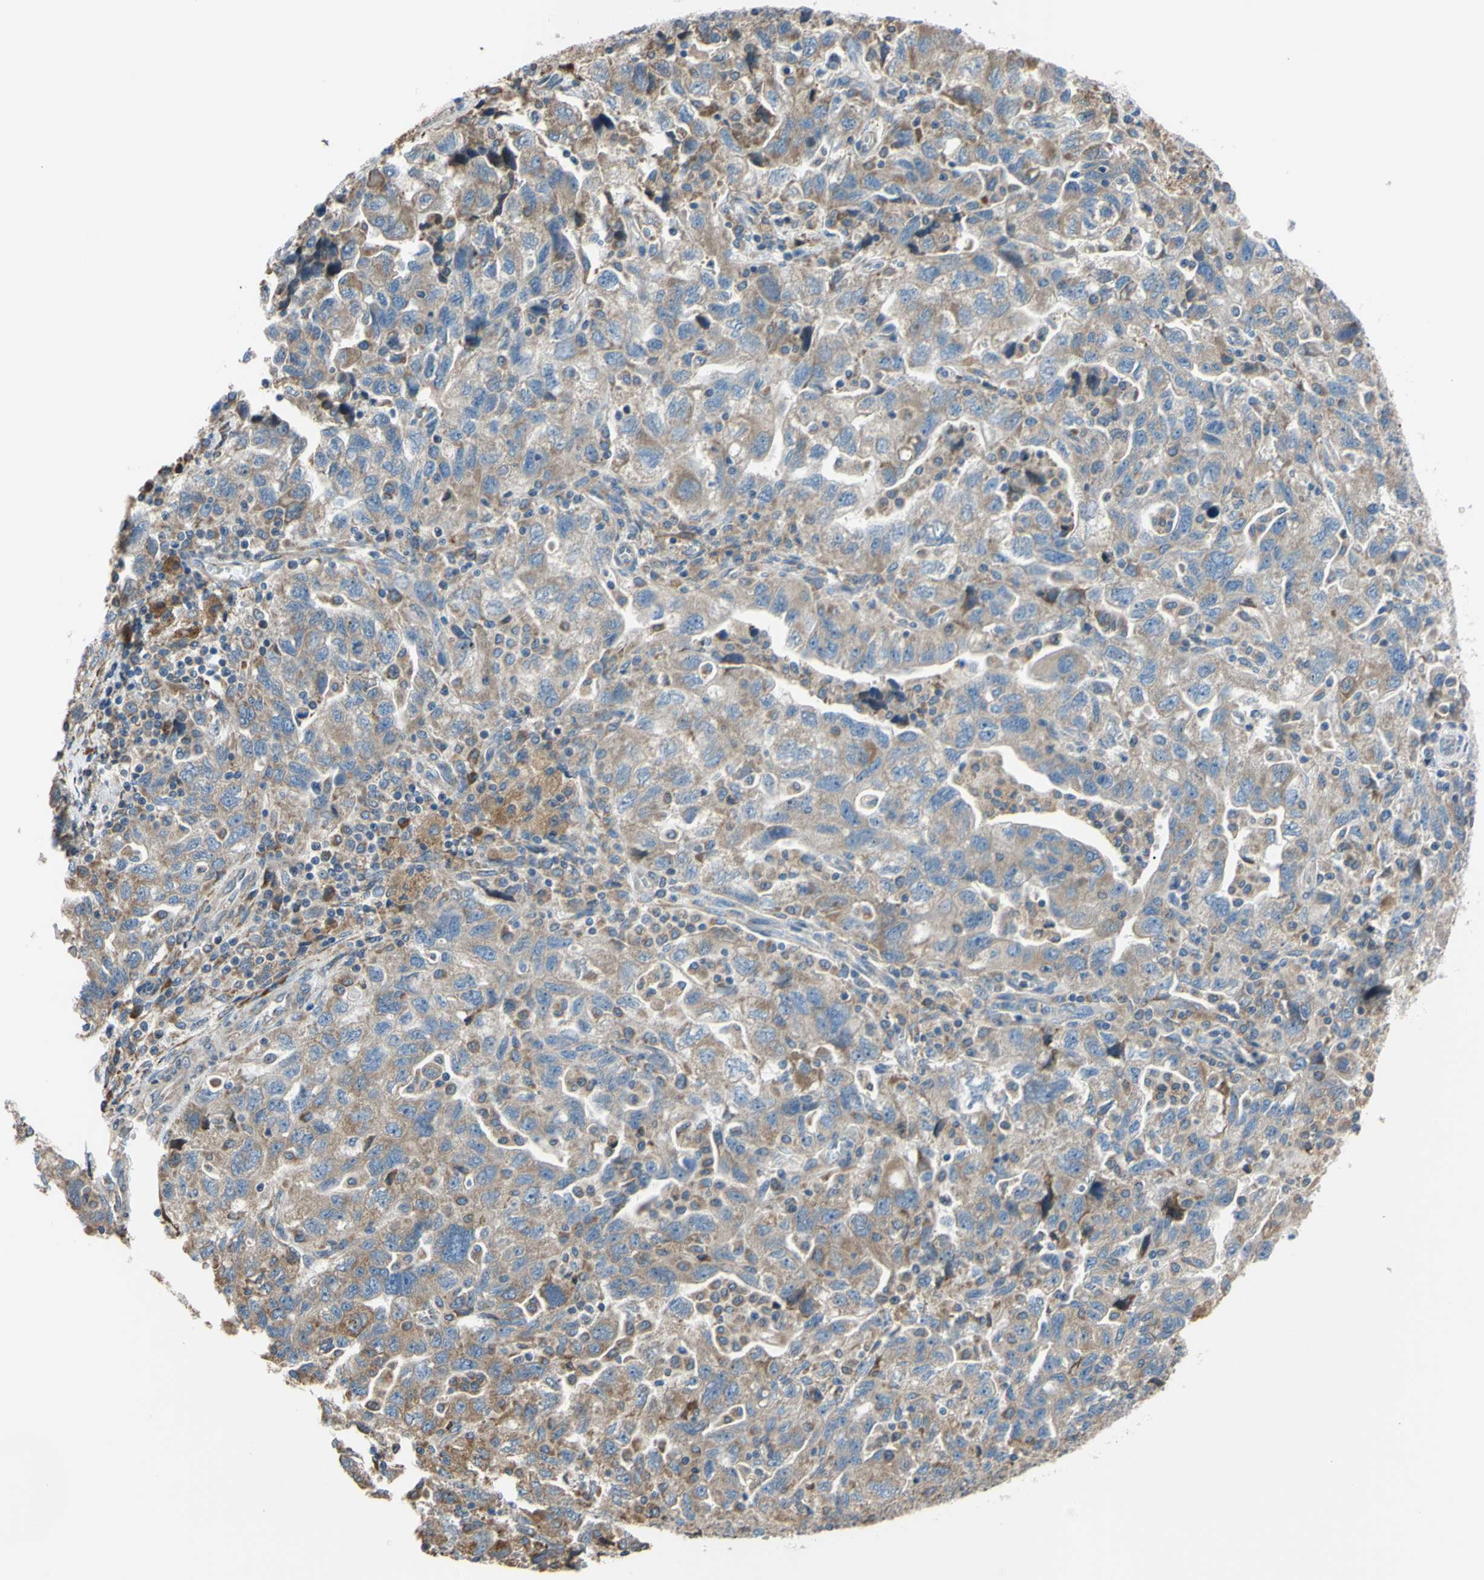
{"staining": {"intensity": "moderate", "quantity": ">75%", "location": "cytoplasmic/membranous"}, "tissue": "ovarian cancer", "cell_type": "Tumor cells", "image_type": "cancer", "snomed": [{"axis": "morphology", "description": "Carcinoma, NOS"}, {"axis": "morphology", "description": "Cystadenocarcinoma, serous, NOS"}, {"axis": "topography", "description": "Ovary"}], "caption": "Immunohistochemistry (IHC) (DAB) staining of human ovarian carcinoma shows moderate cytoplasmic/membranous protein expression in approximately >75% of tumor cells.", "gene": "BMF", "patient": {"sex": "female", "age": 69}}